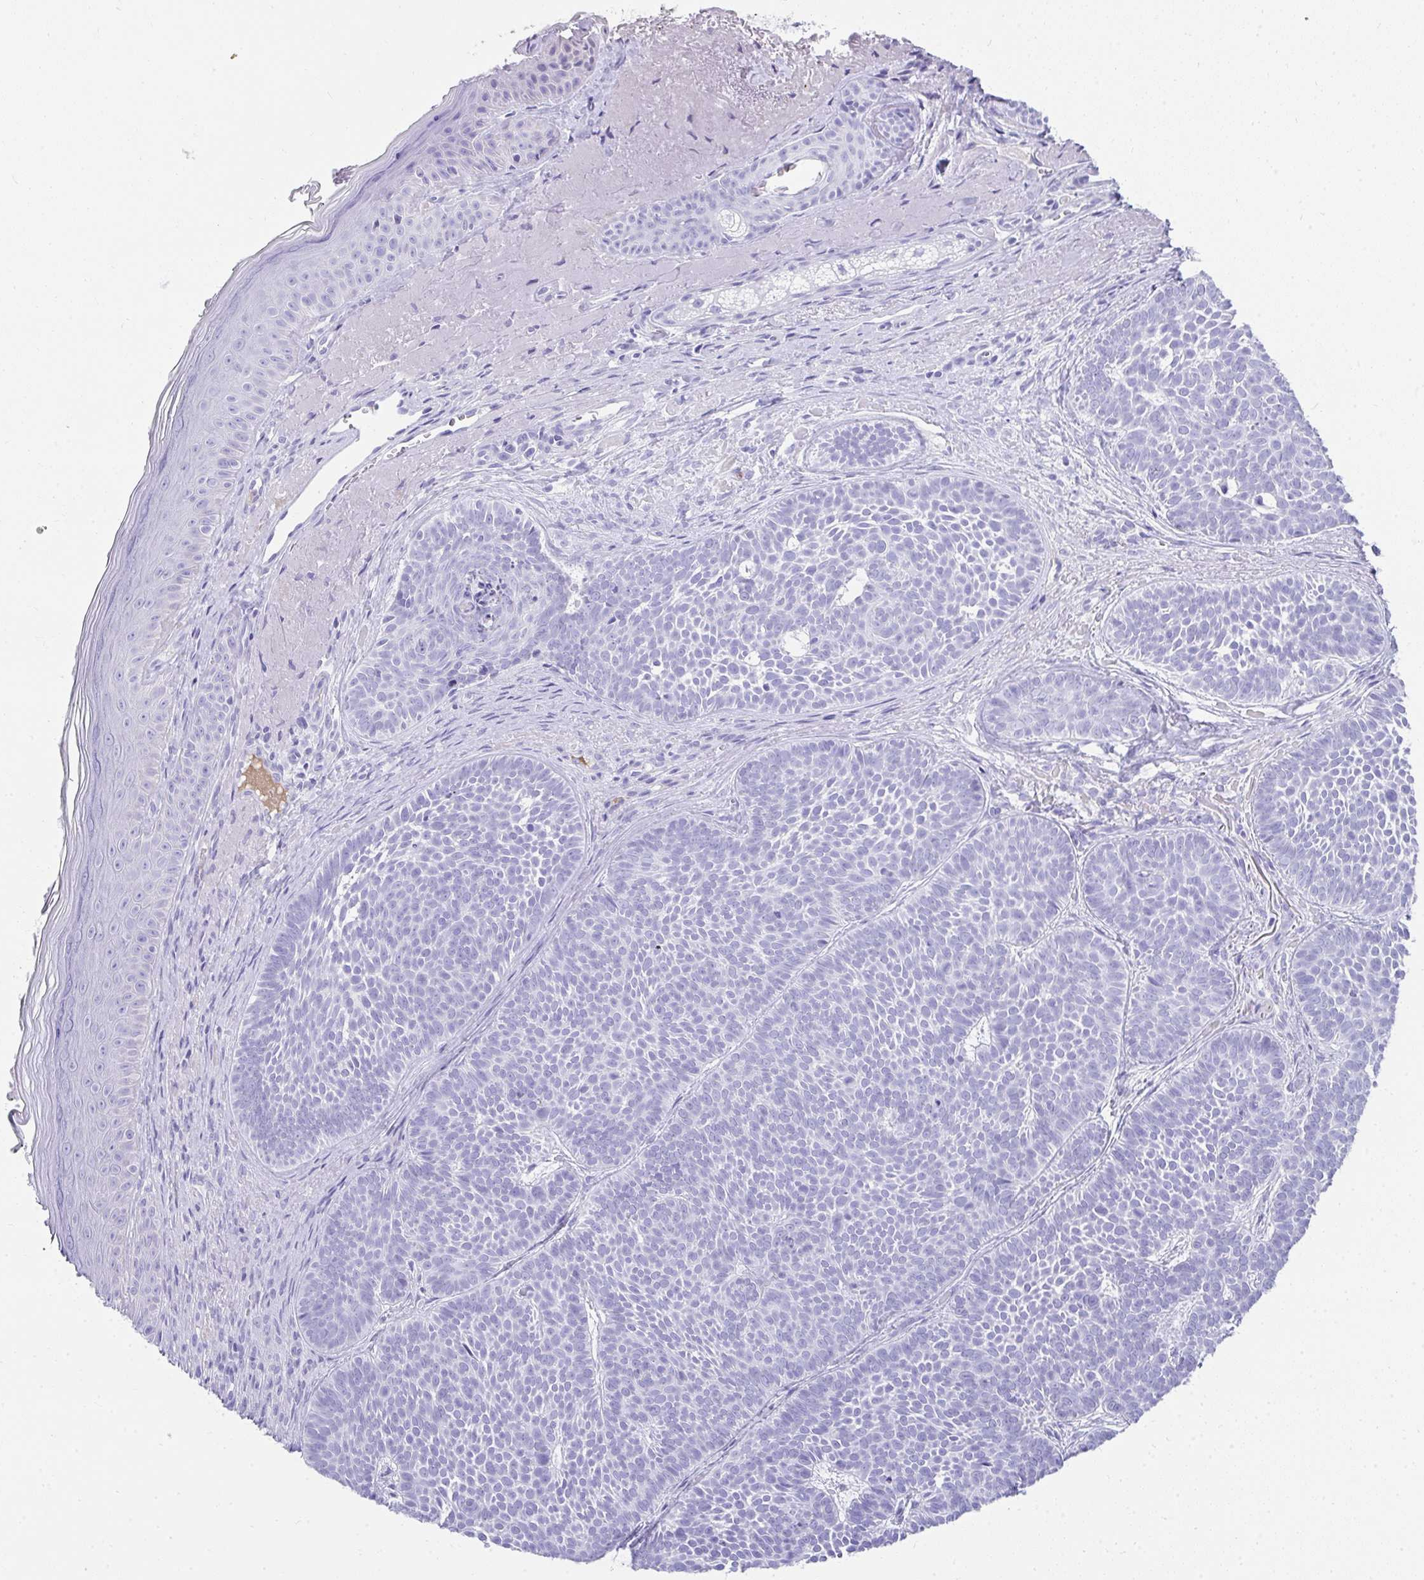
{"staining": {"intensity": "negative", "quantity": "none", "location": "none"}, "tissue": "skin cancer", "cell_type": "Tumor cells", "image_type": "cancer", "snomed": [{"axis": "morphology", "description": "Basal cell carcinoma"}, {"axis": "topography", "description": "Skin"}], "caption": "IHC of human skin cancer (basal cell carcinoma) shows no expression in tumor cells.", "gene": "TNNT1", "patient": {"sex": "male", "age": 81}}